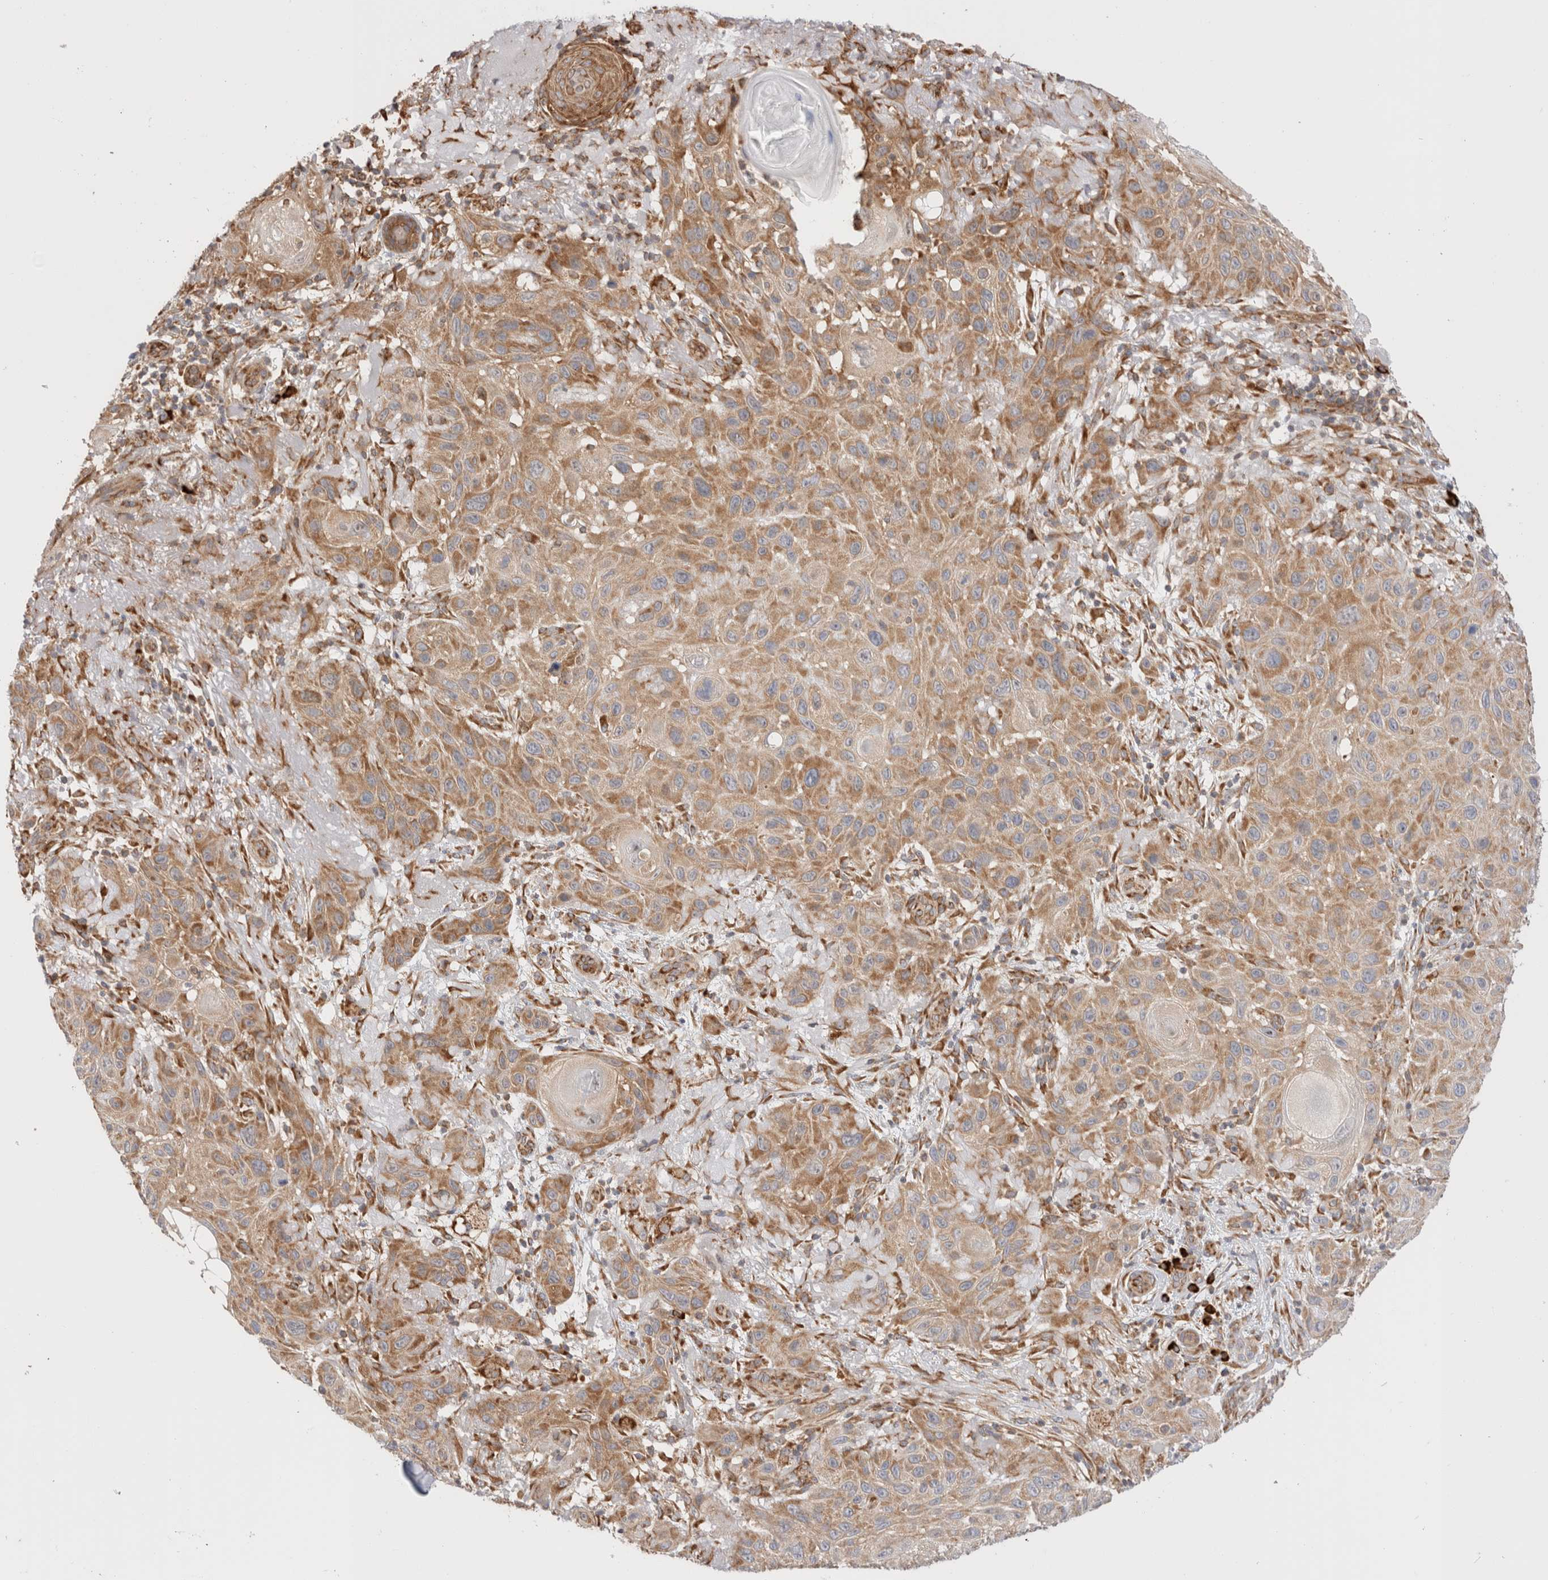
{"staining": {"intensity": "moderate", "quantity": ">75%", "location": "cytoplasmic/membranous"}, "tissue": "skin cancer", "cell_type": "Tumor cells", "image_type": "cancer", "snomed": [{"axis": "morphology", "description": "Normal tissue, NOS"}, {"axis": "morphology", "description": "Squamous cell carcinoma, NOS"}, {"axis": "topography", "description": "Skin"}], "caption": "Skin squamous cell carcinoma stained with a protein marker shows moderate staining in tumor cells.", "gene": "UTS2B", "patient": {"sex": "female", "age": 96}}